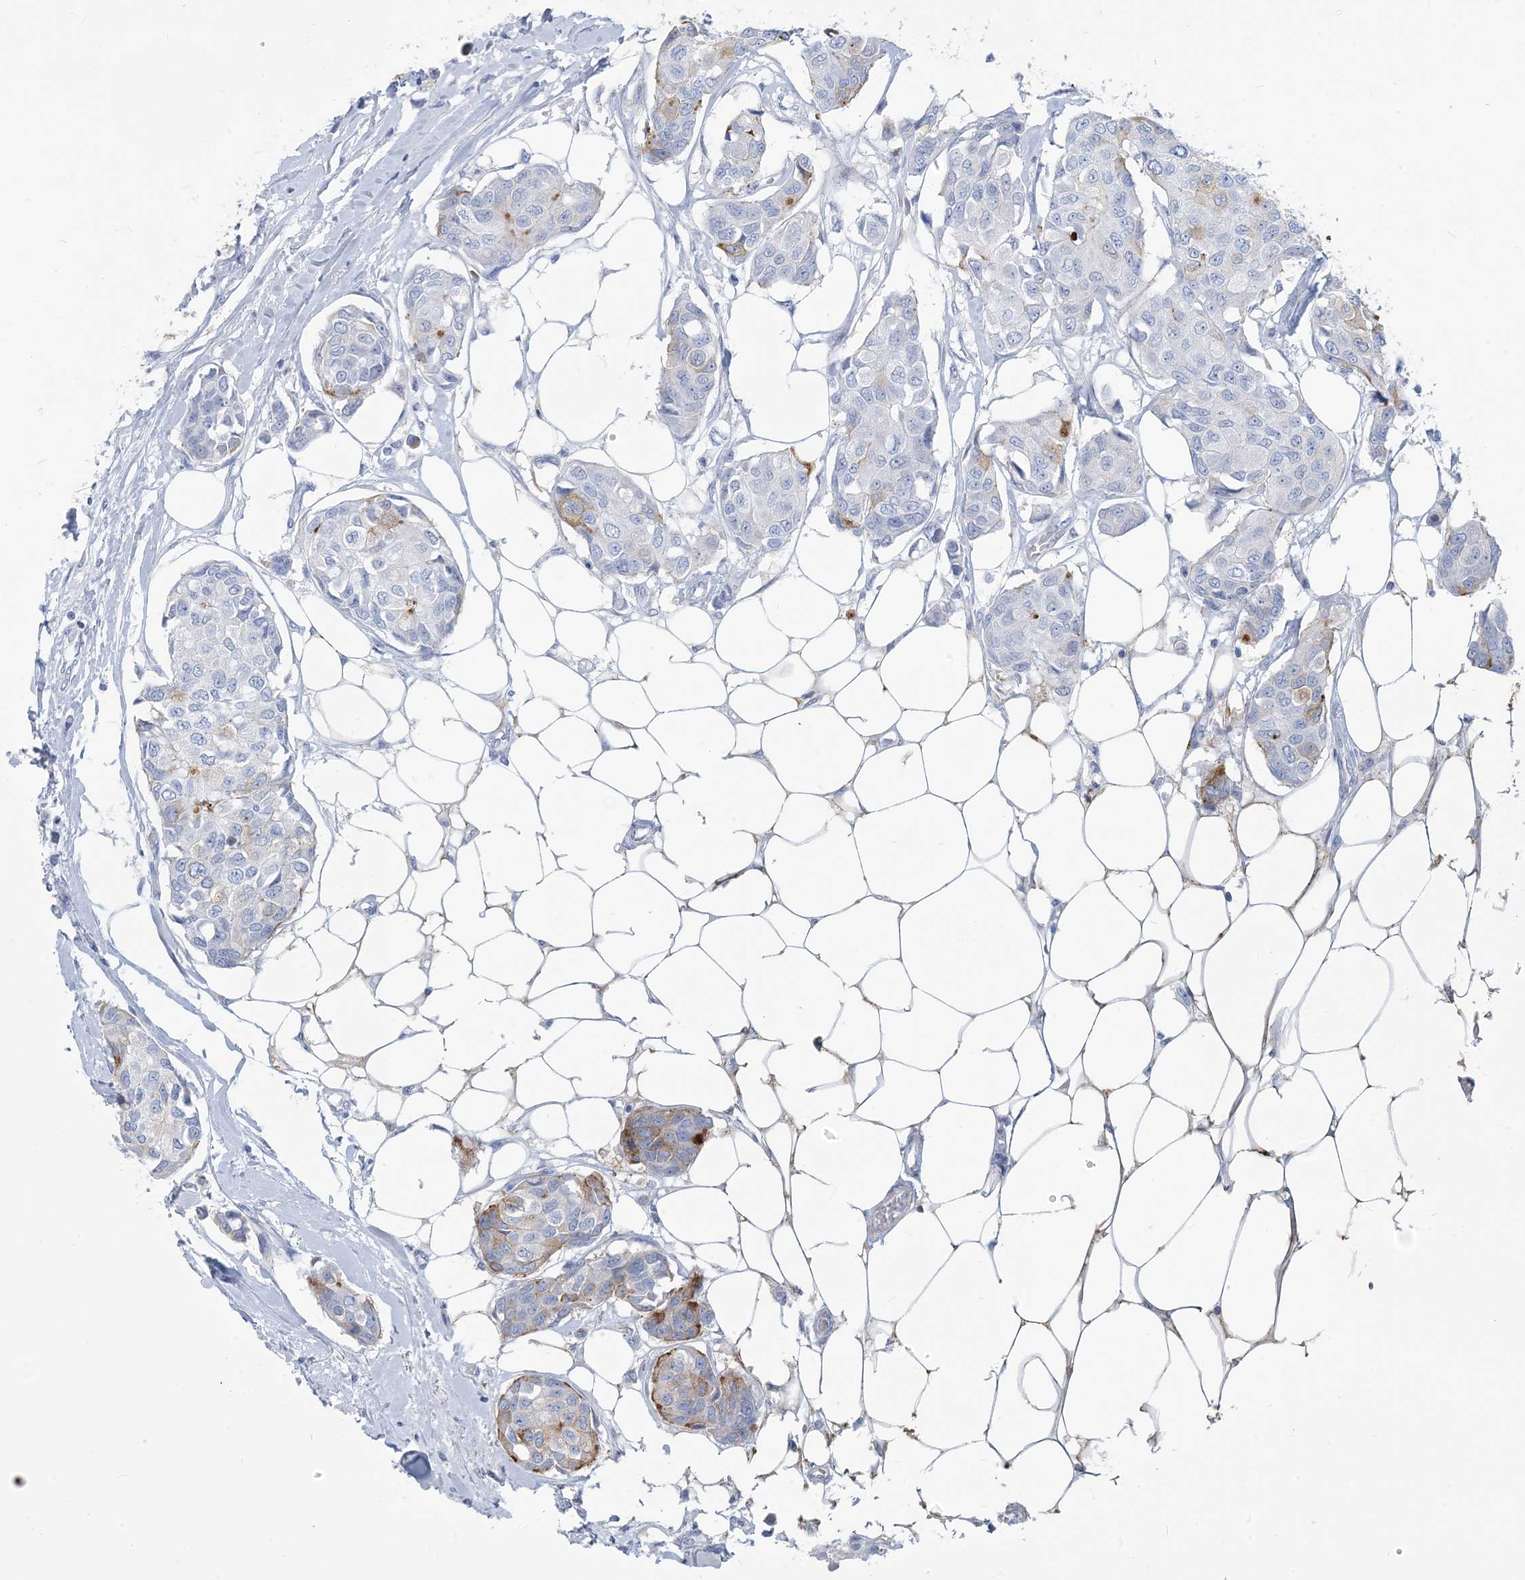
{"staining": {"intensity": "moderate", "quantity": "<25%", "location": "cytoplasmic/membranous"}, "tissue": "breast cancer", "cell_type": "Tumor cells", "image_type": "cancer", "snomed": [{"axis": "morphology", "description": "Duct carcinoma"}, {"axis": "topography", "description": "Breast"}], "caption": "A low amount of moderate cytoplasmic/membranous positivity is appreciated in about <25% of tumor cells in breast invasive ductal carcinoma tissue.", "gene": "MOXD1", "patient": {"sex": "female", "age": 80}}